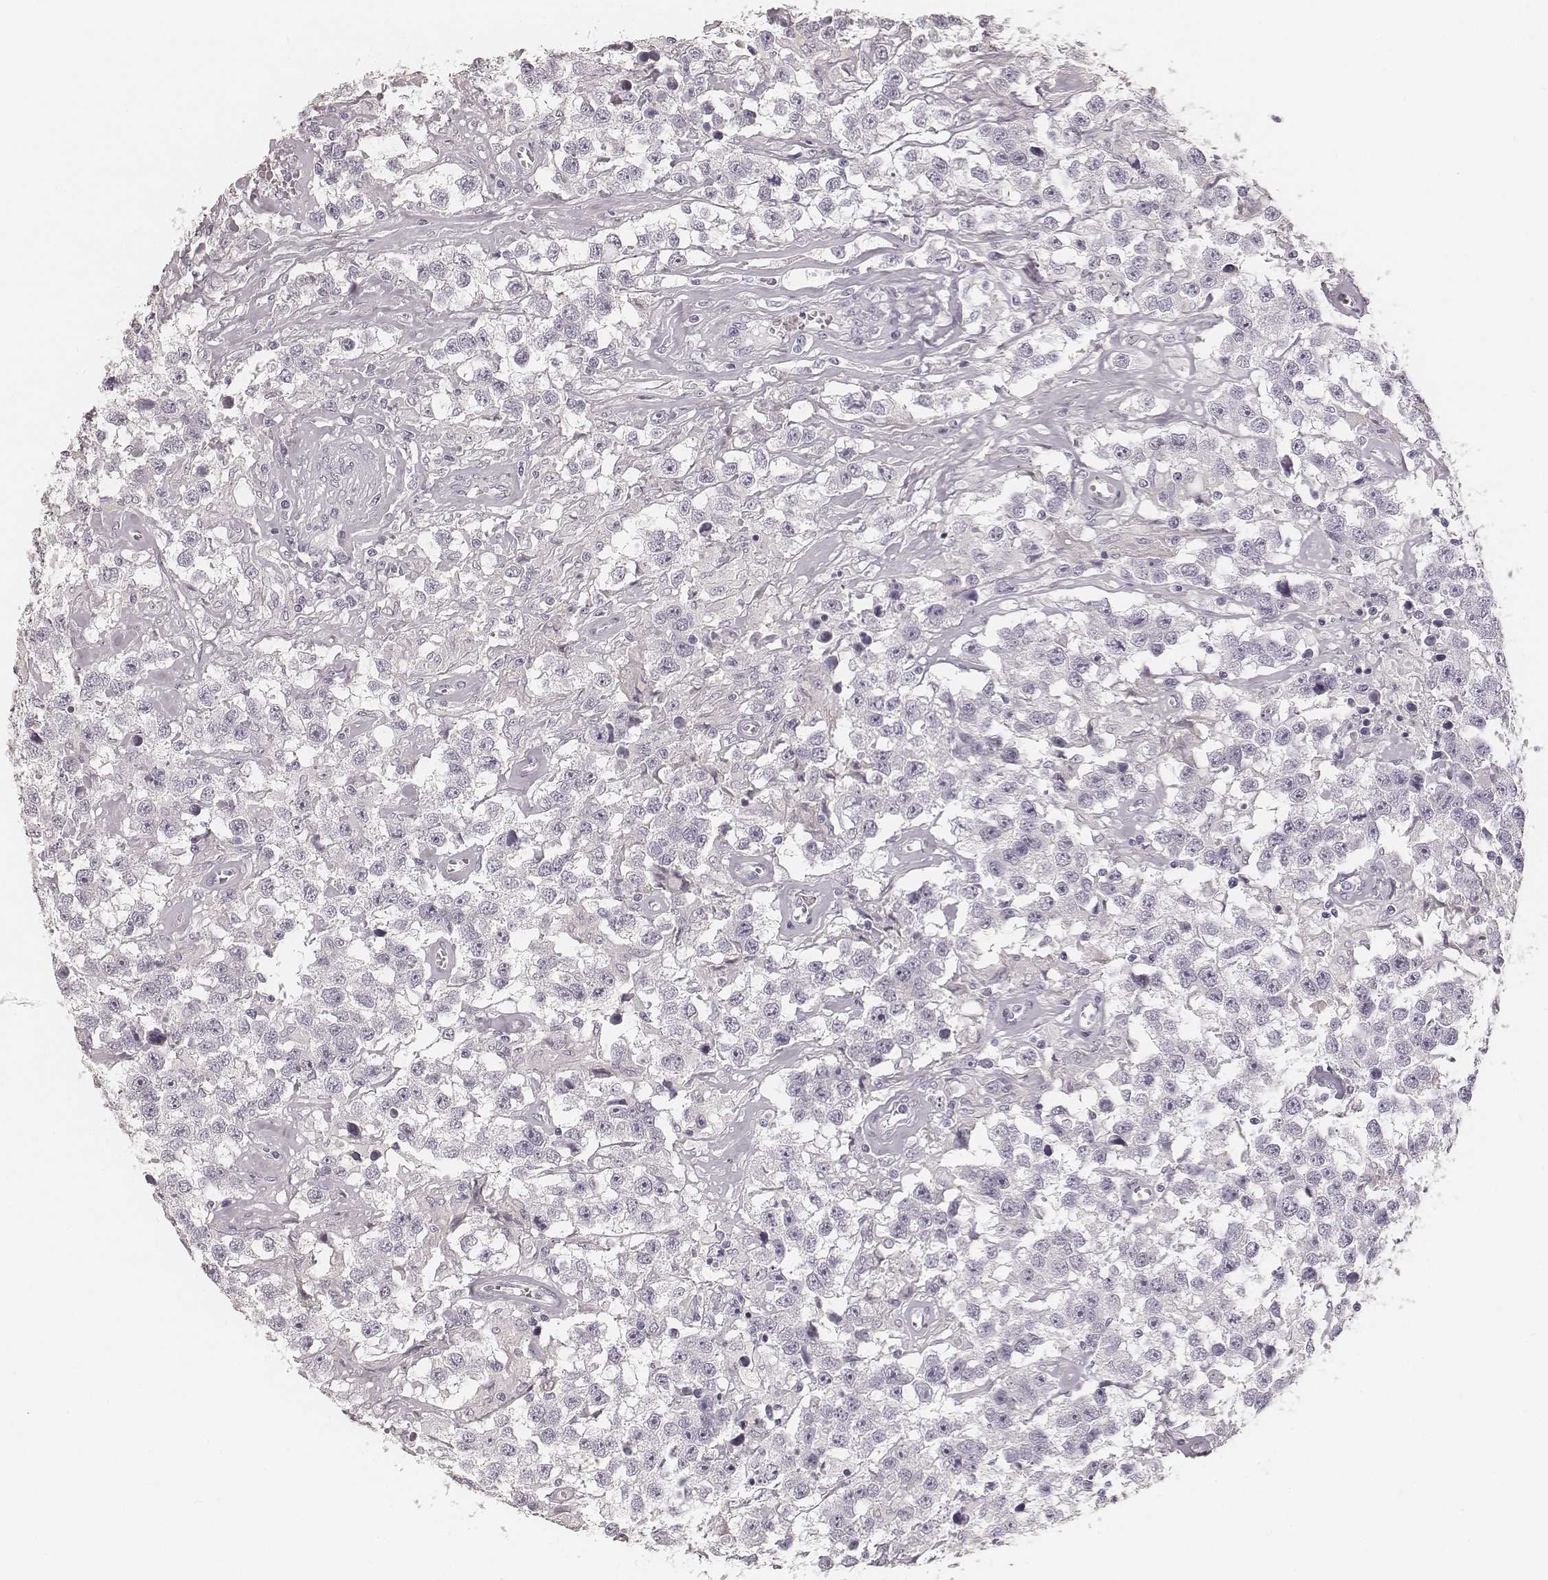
{"staining": {"intensity": "negative", "quantity": "none", "location": "none"}, "tissue": "testis cancer", "cell_type": "Tumor cells", "image_type": "cancer", "snomed": [{"axis": "morphology", "description": "Seminoma, NOS"}, {"axis": "topography", "description": "Testis"}], "caption": "Immunohistochemistry of testis cancer displays no positivity in tumor cells. (IHC, brightfield microscopy, high magnification).", "gene": "HNF4G", "patient": {"sex": "male", "age": 43}}